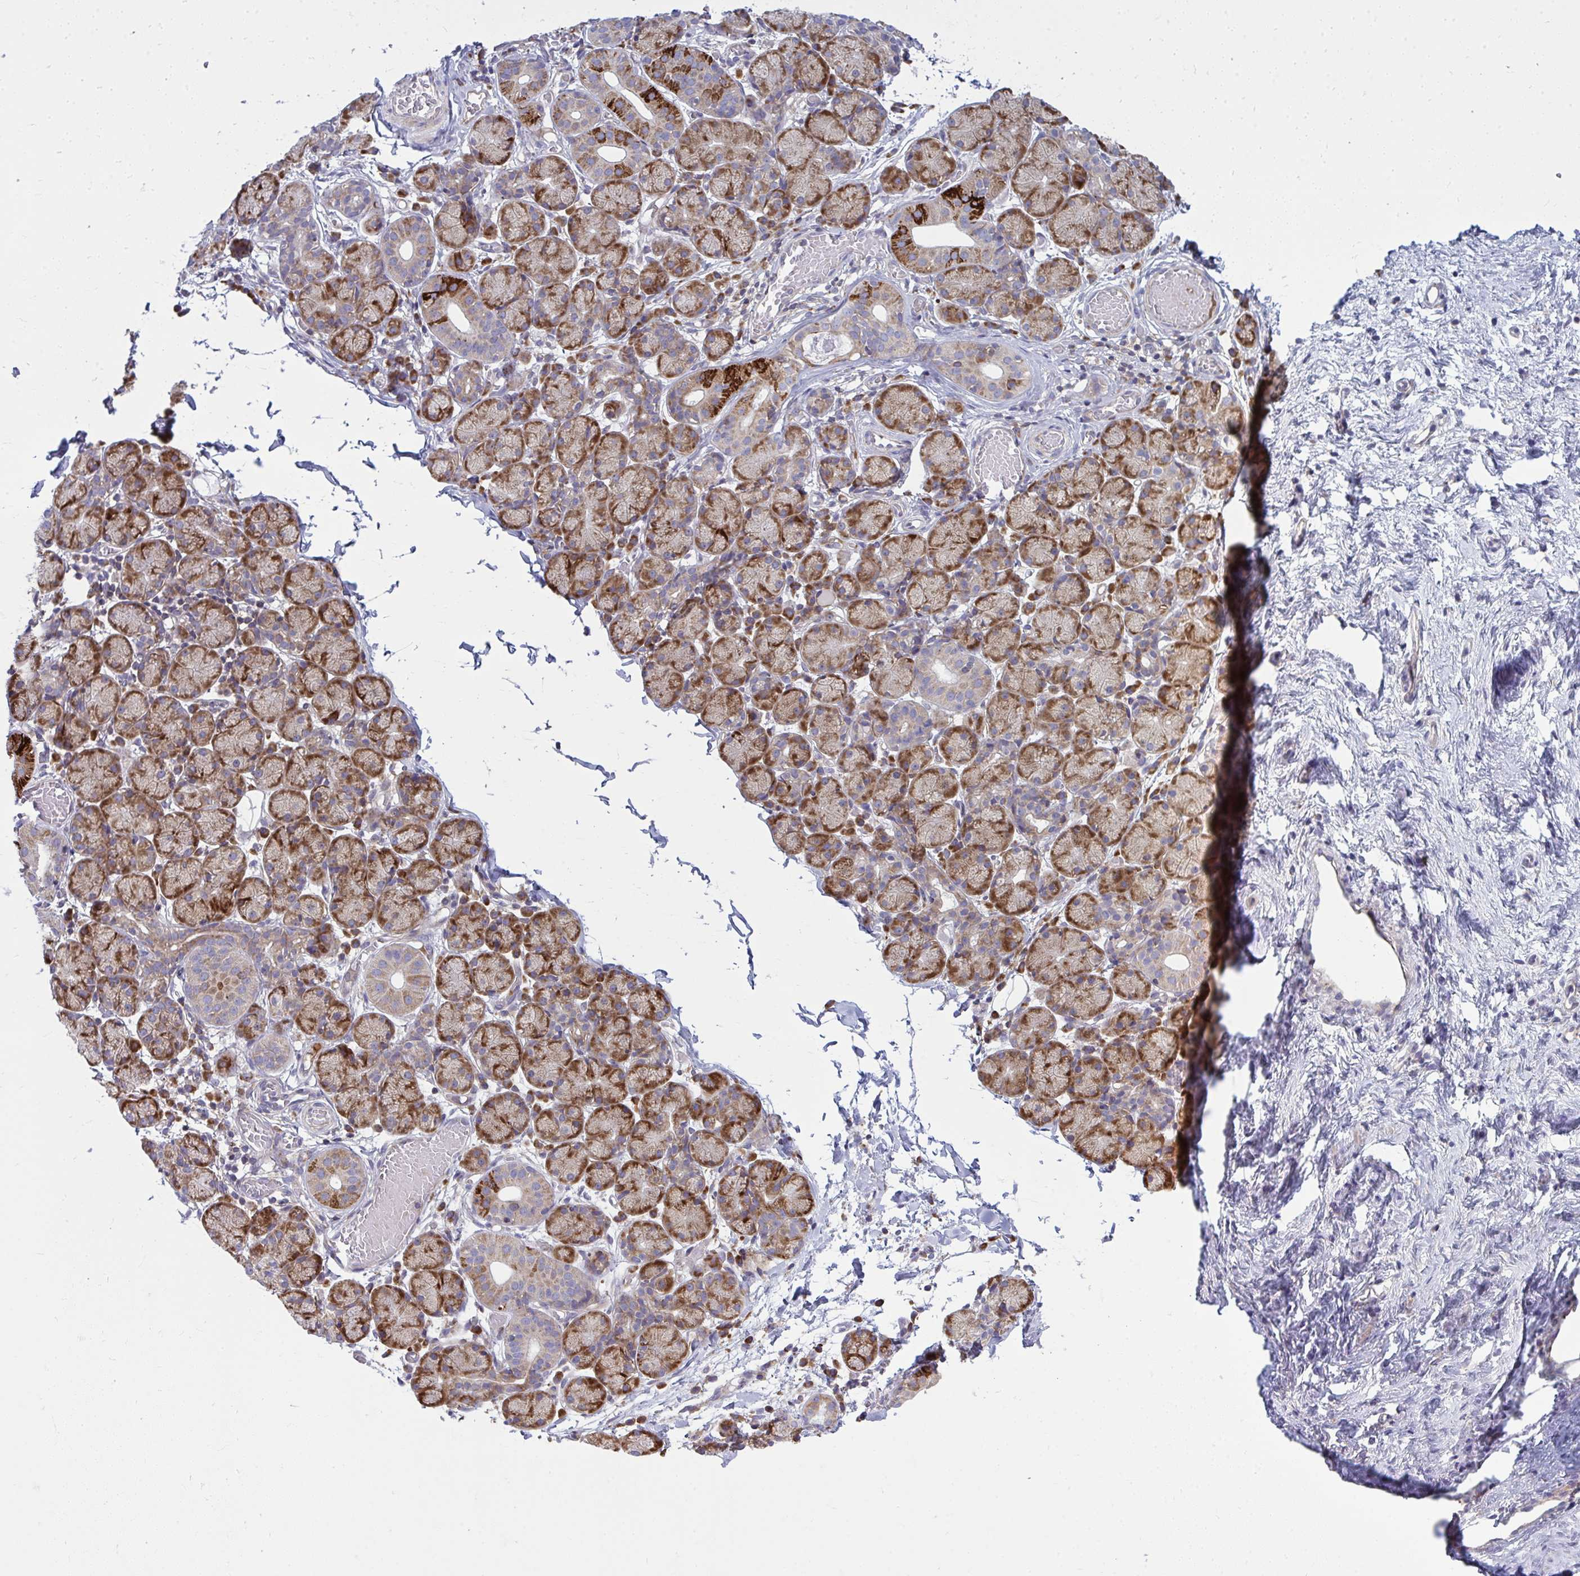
{"staining": {"intensity": "moderate", "quantity": ">75%", "location": "cytoplasmic/membranous"}, "tissue": "salivary gland", "cell_type": "Glandular cells", "image_type": "normal", "snomed": [{"axis": "morphology", "description": "Normal tissue, NOS"}, {"axis": "topography", "description": "Salivary gland"}], "caption": "A high-resolution image shows immunohistochemistry staining of unremarkable salivary gland, which demonstrates moderate cytoplasmic/membranous positivity in about >75% of glandular cells. Using DAB (brown) and hematoxylin (blue) stains, captured at high magnification using brightfield microscopy.", "gene": "GFPT2", "patient": {"sex": "female", "age": 24}}